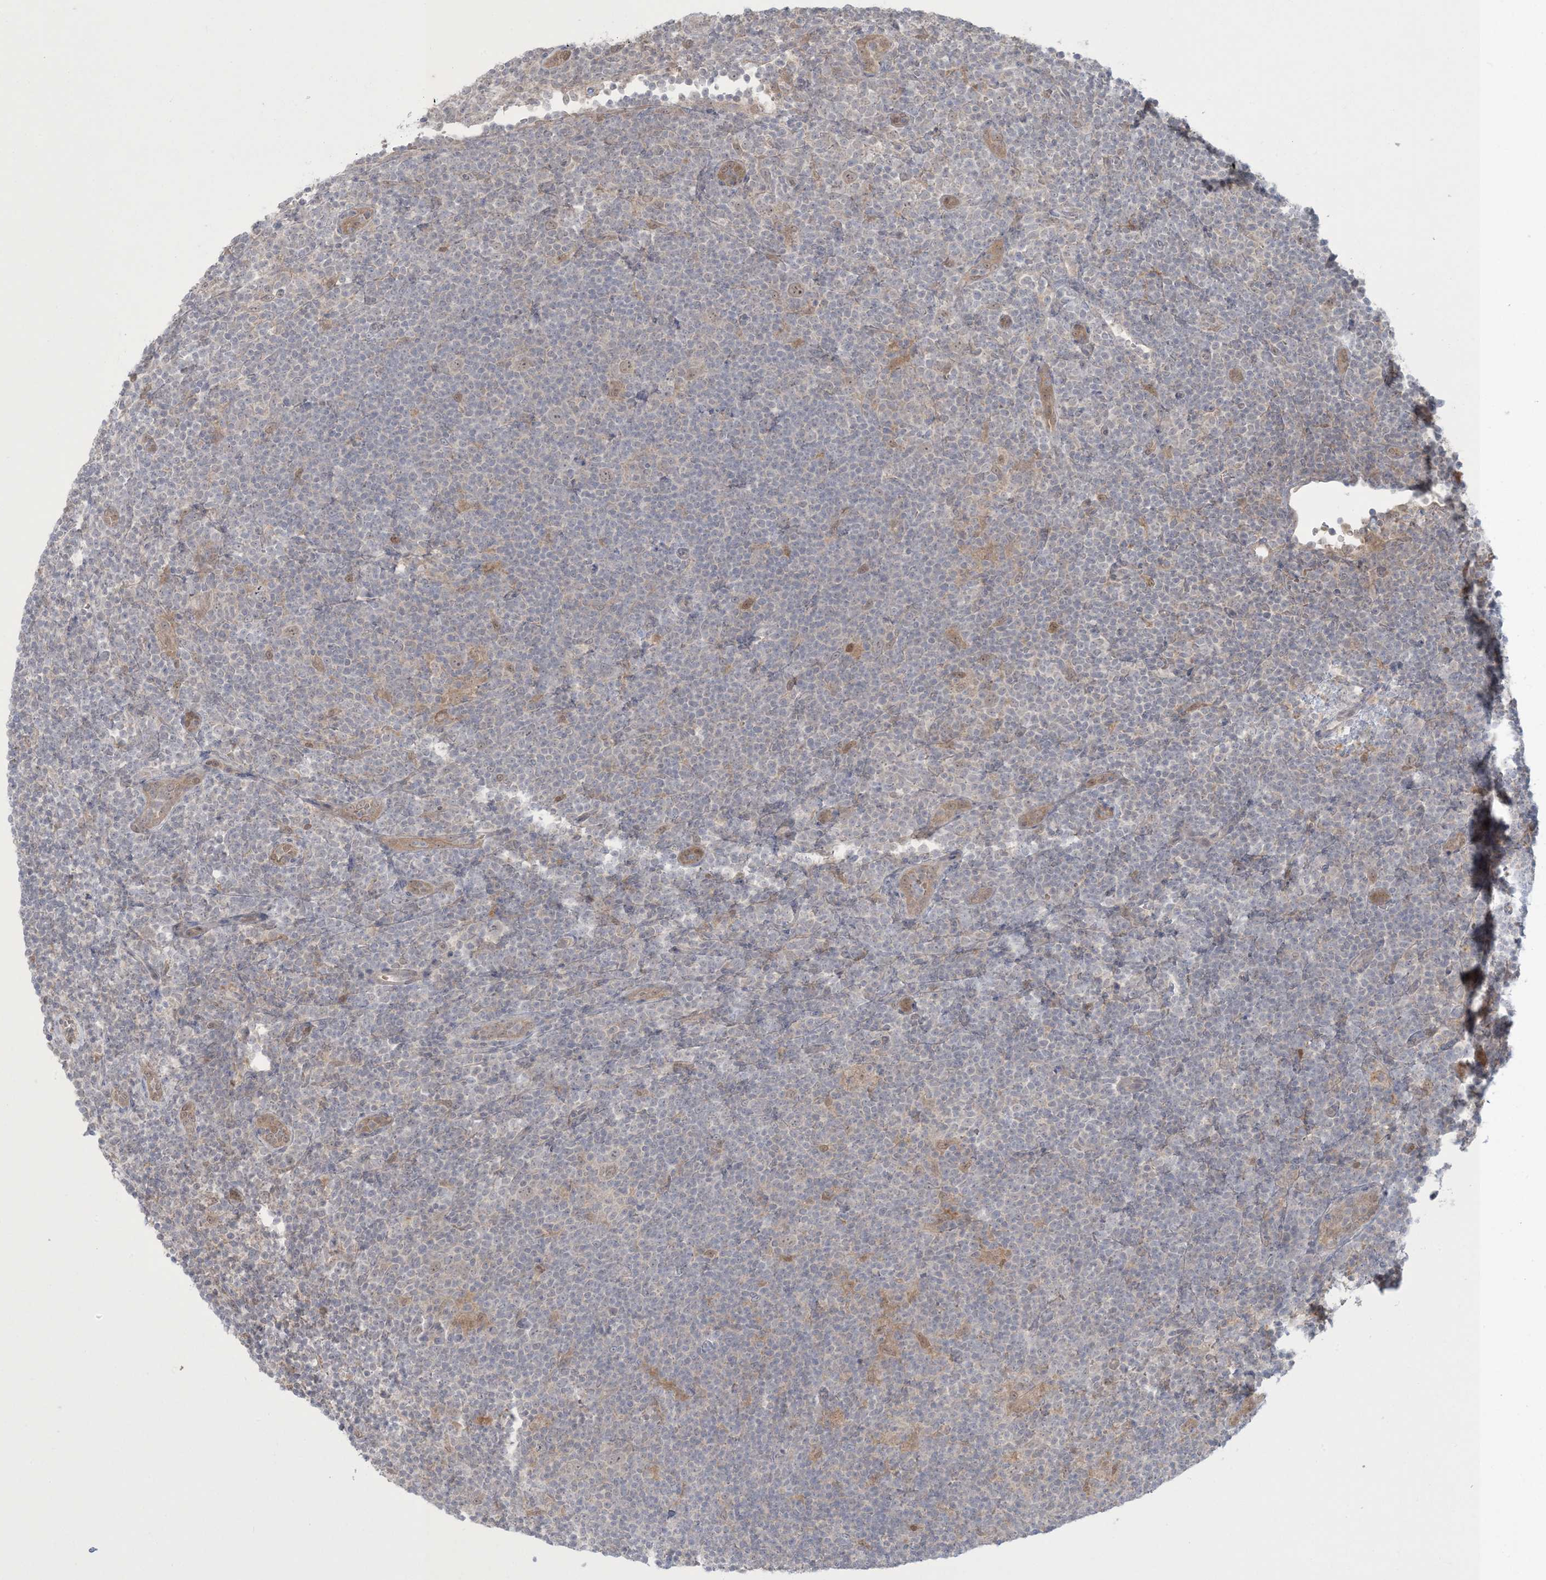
{"staining": {"intensity": "weak", "quantity": ">75%", "location": "nuclear"}, "tissue": "lymphoma", "cell_type": "Tumor cells", "image_type": "cancer", "snomed": [{"axis": "morphology", "description": "Hodgkin's disease, NOS"}, {"axis": "topography", "description": "Lymph node"}], "caption": "Immunohistochemical staining of human Hodgkin's disease displays weak nuclear protein expression in about >75% of tumor cells.", "gene": "NRBP2", "patient": {"sex": "female", "age": 57}}